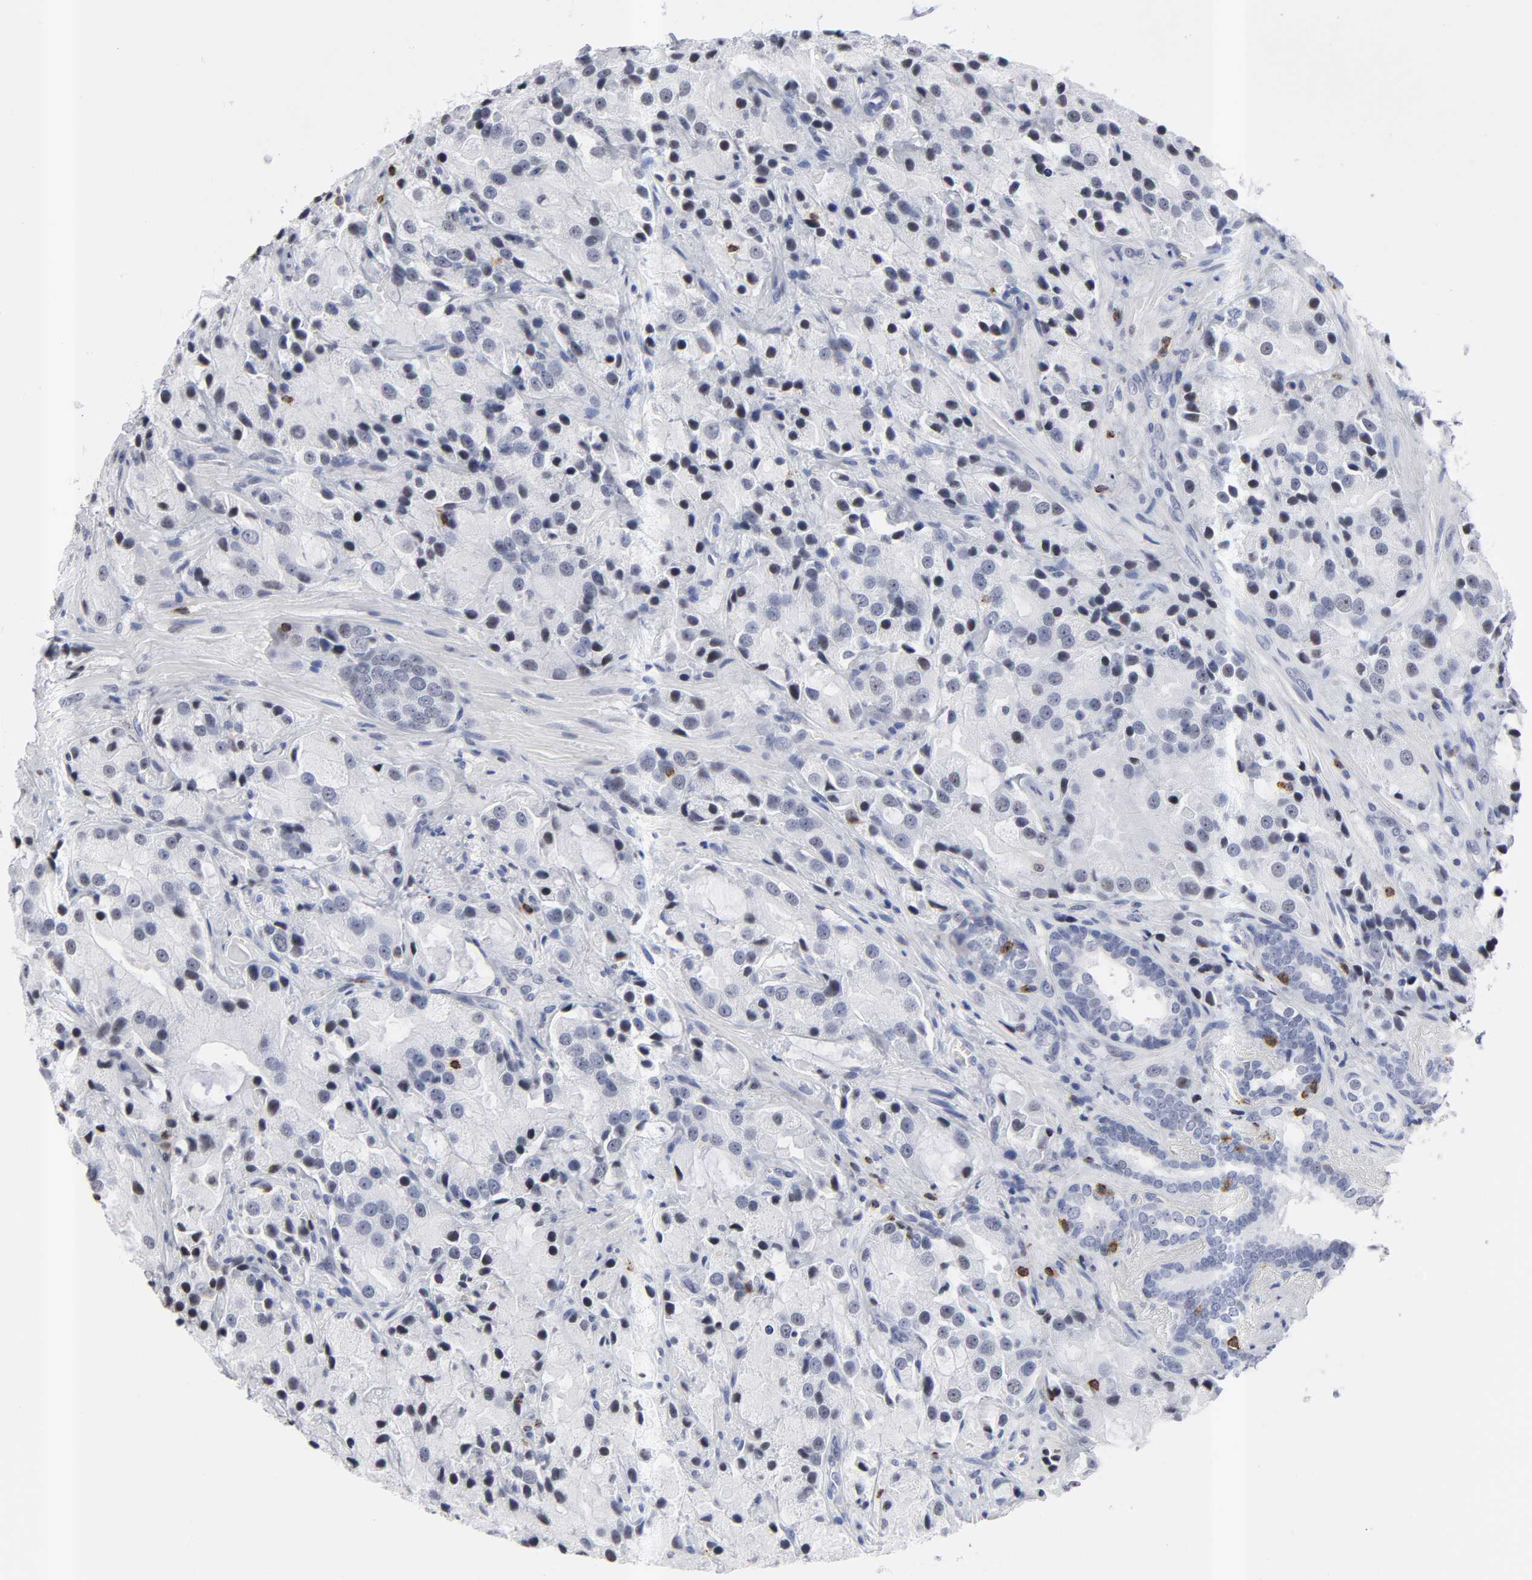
{"staining": {"intensity": "negative", "quantity": "none", "location": "none"}, "tissue": "prostate cancer", "cell_type": "Tumor cells", "image_type": "cancer", "snomed": [{"axis": "morphology", "description": "Adenocarcinoma, High grade"}, {"axis": "topography", "description": "Prostate"}], "caption": "Photomicrograph shows no protein positivity in tumor cells of prostate cancer (high-grade adenocarcinoma) tissue.", "gene": "CD2", "patient": {"sex": "male", "age": 70}}